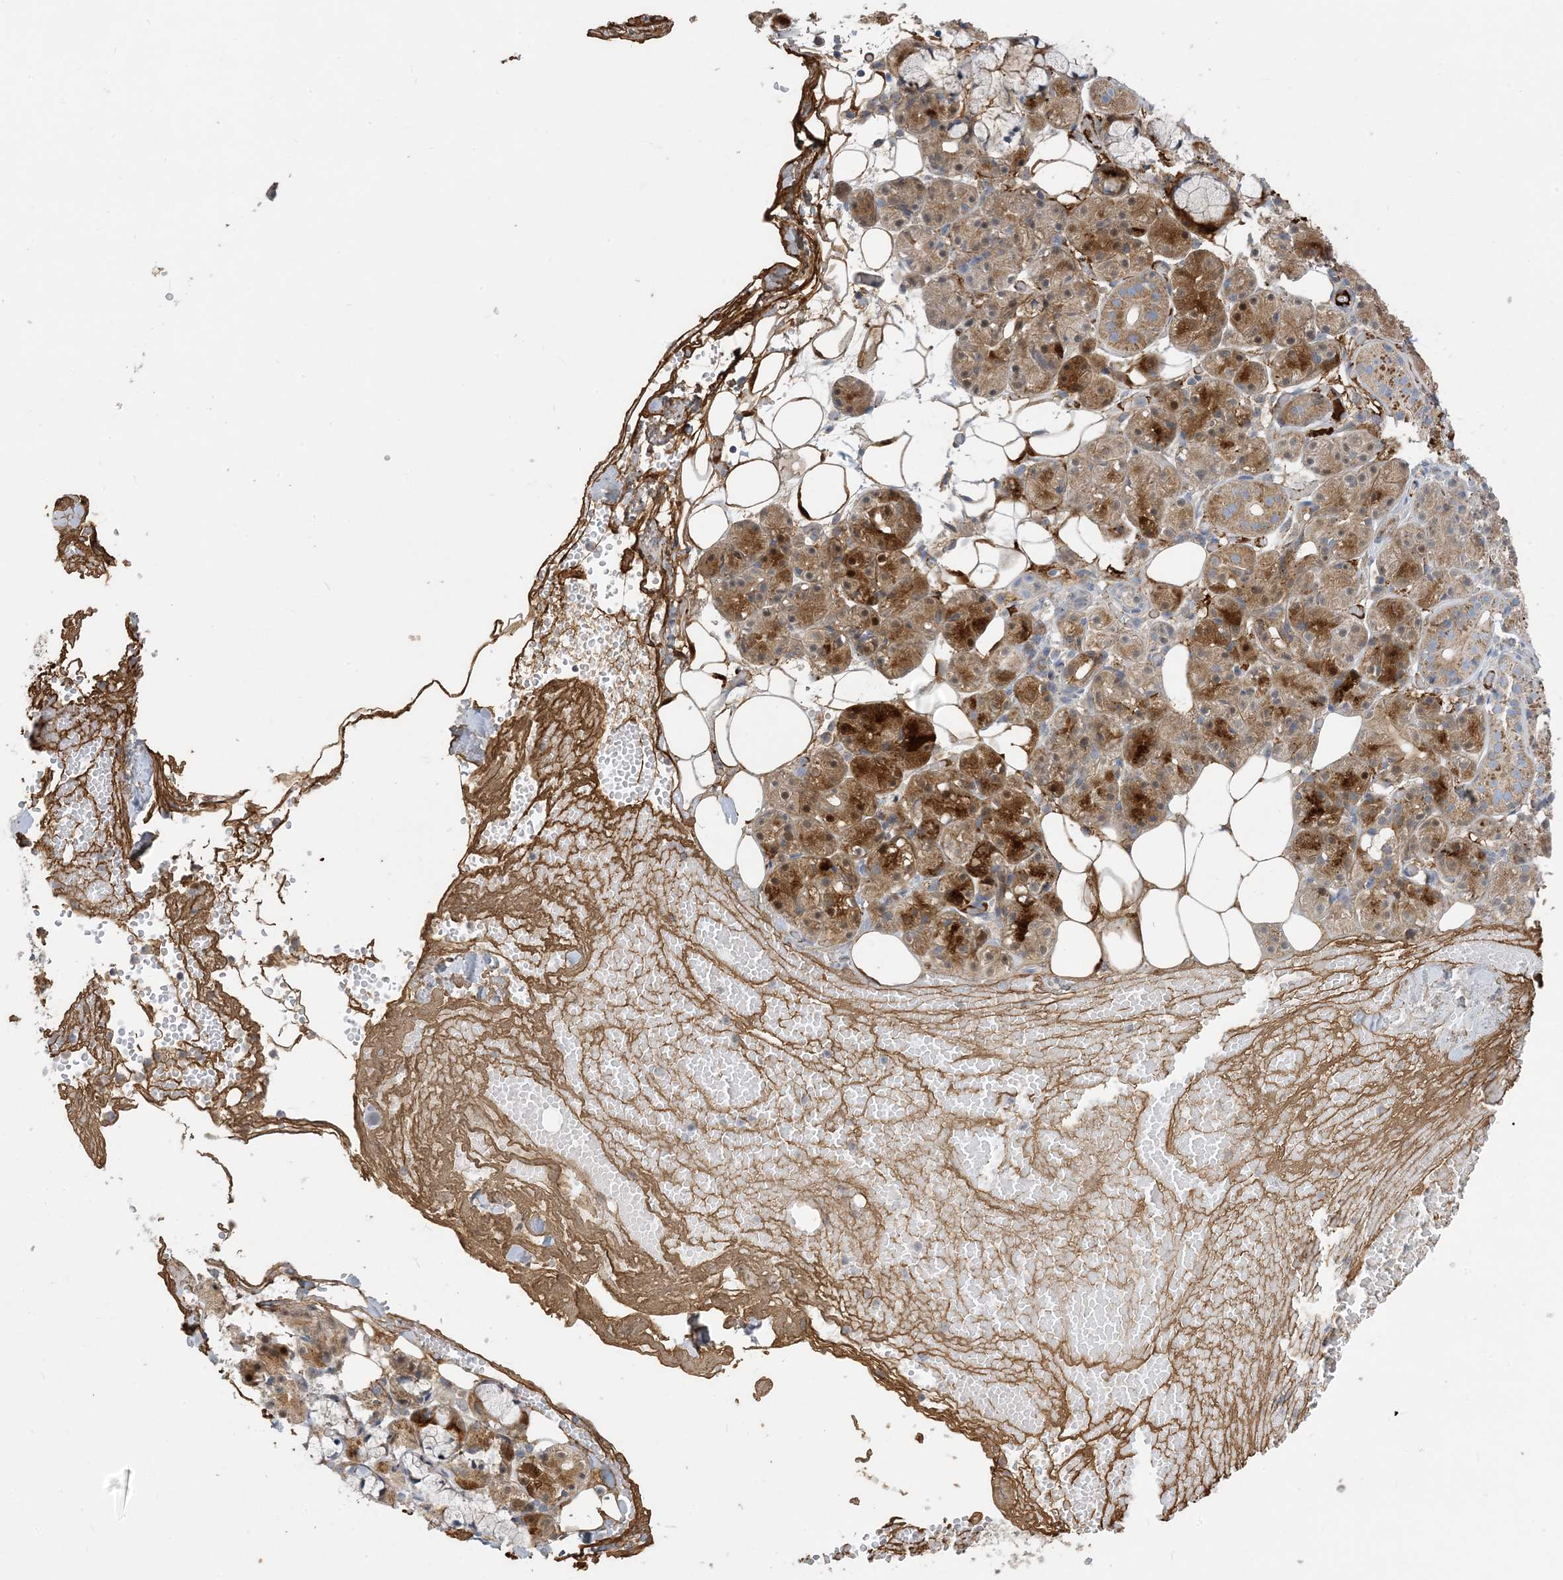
{"staining": {"intensity": "strong", "quantity": "<25%", "location": "cytoplasmic/membranous"}, "tissue": "salivary gland", "cell_type": "Glandular cells", "image_type": "normal", "snomed": [{"axis": "morphology", "description": "Normal tissue, NOS"}, {"axis": "topography", "description": "Salivary gland"}], "caption": "A medium amount of strong cytoplasmic/membranous expression is identified in approximately <25% of glandular cells in normal salivary gland.", "gene": "ECHDC1", "patient": {"sex": "male", "age": 63}}